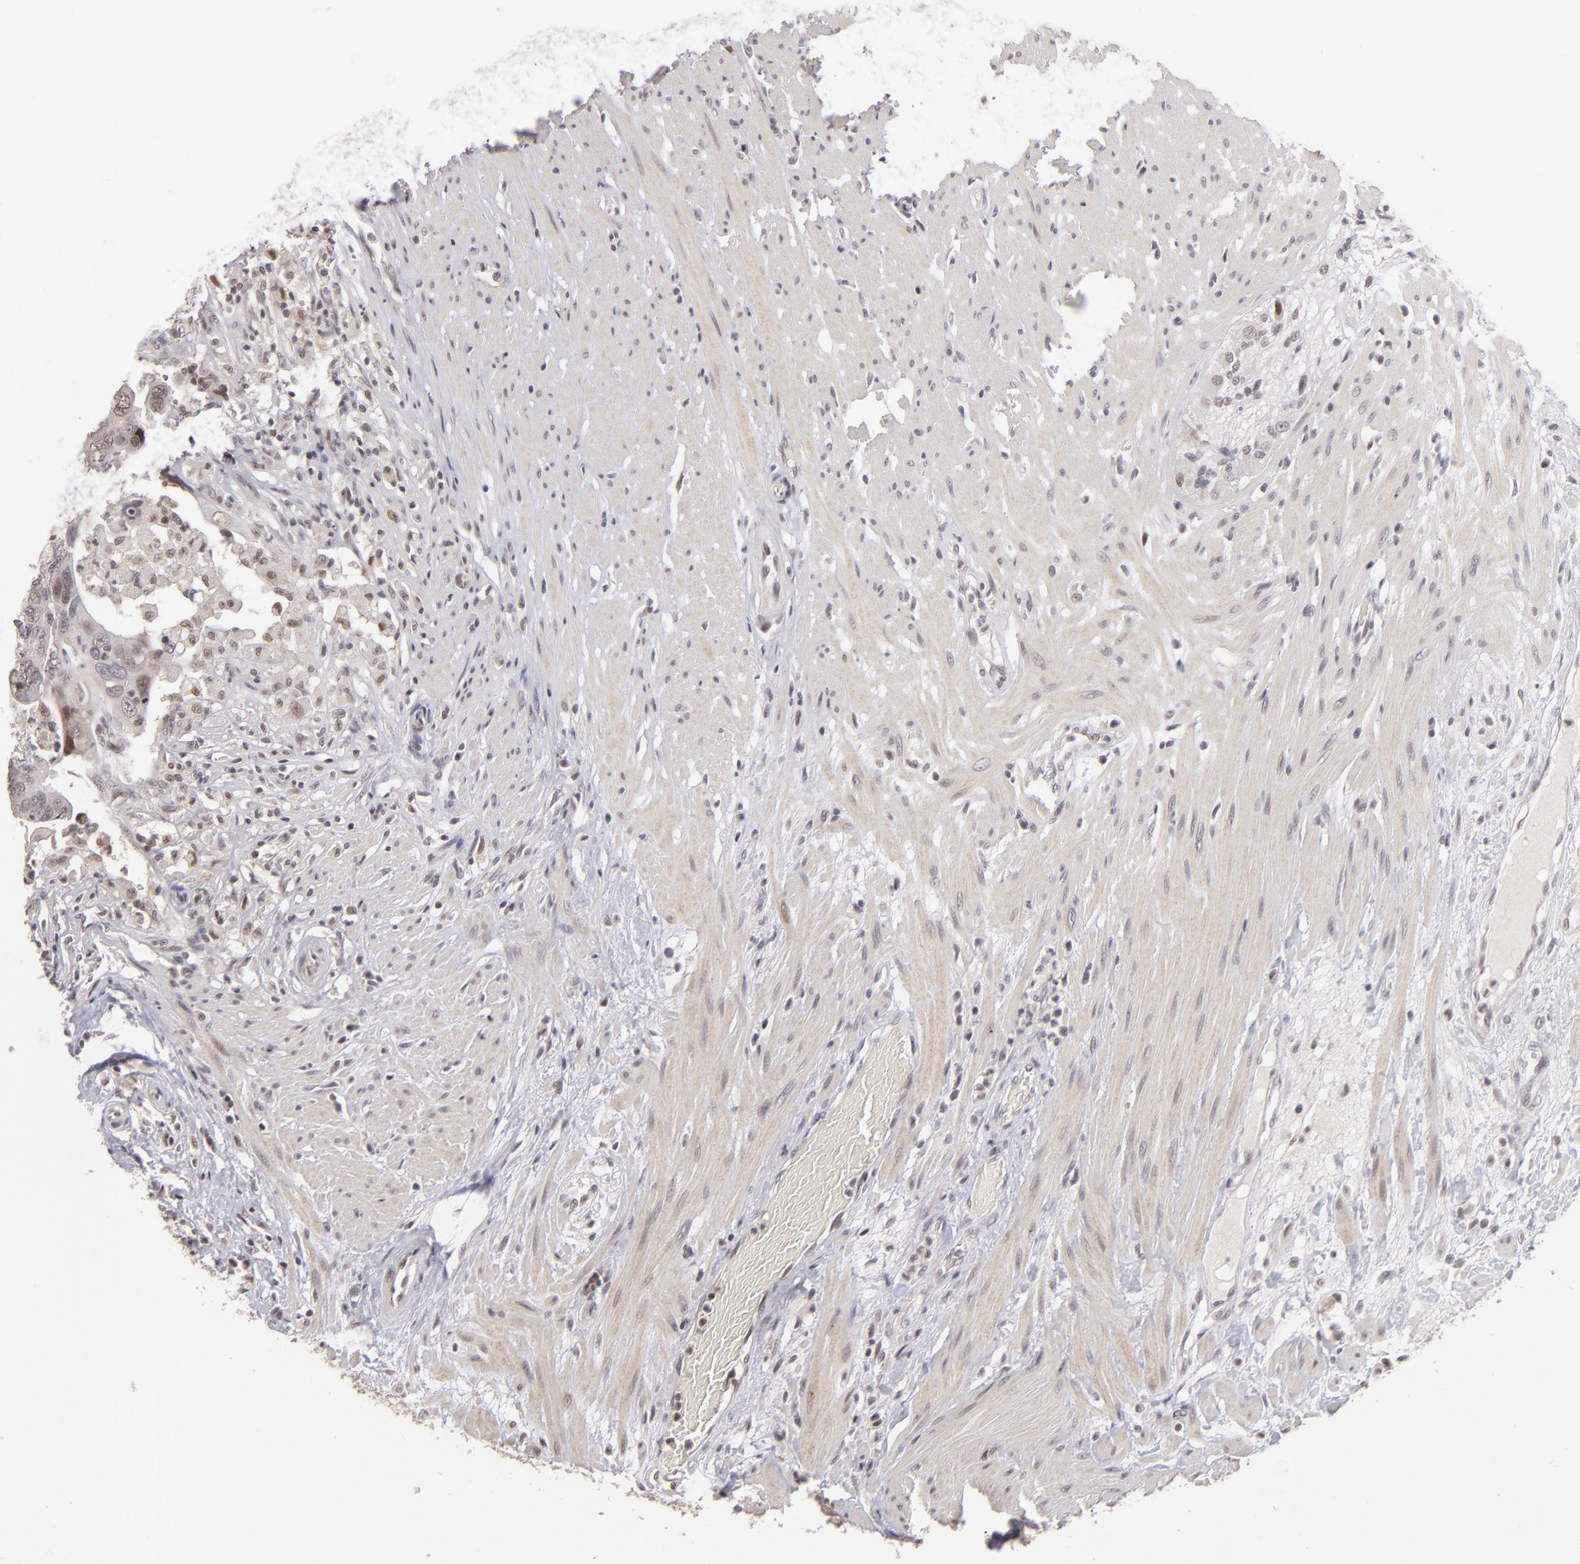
{"staining": {"intensity": "weak", "quantity": "<25%", "location": "nuclear"}, "tissue": "colorectal cancer", "cell_type": "Tumor cells", "image_type": "cancer", "snomed": [{"axis": "morphology", "description": "Adenocarcinoma, NOS"}, {"axis": "topography", "description": "Rectum"}], "caption": "Immunohistochemistry of colorectal cancer displays no staining in tumor cells.", "gene": "RARB", "patient": {"sex": "male", "age": 53}}